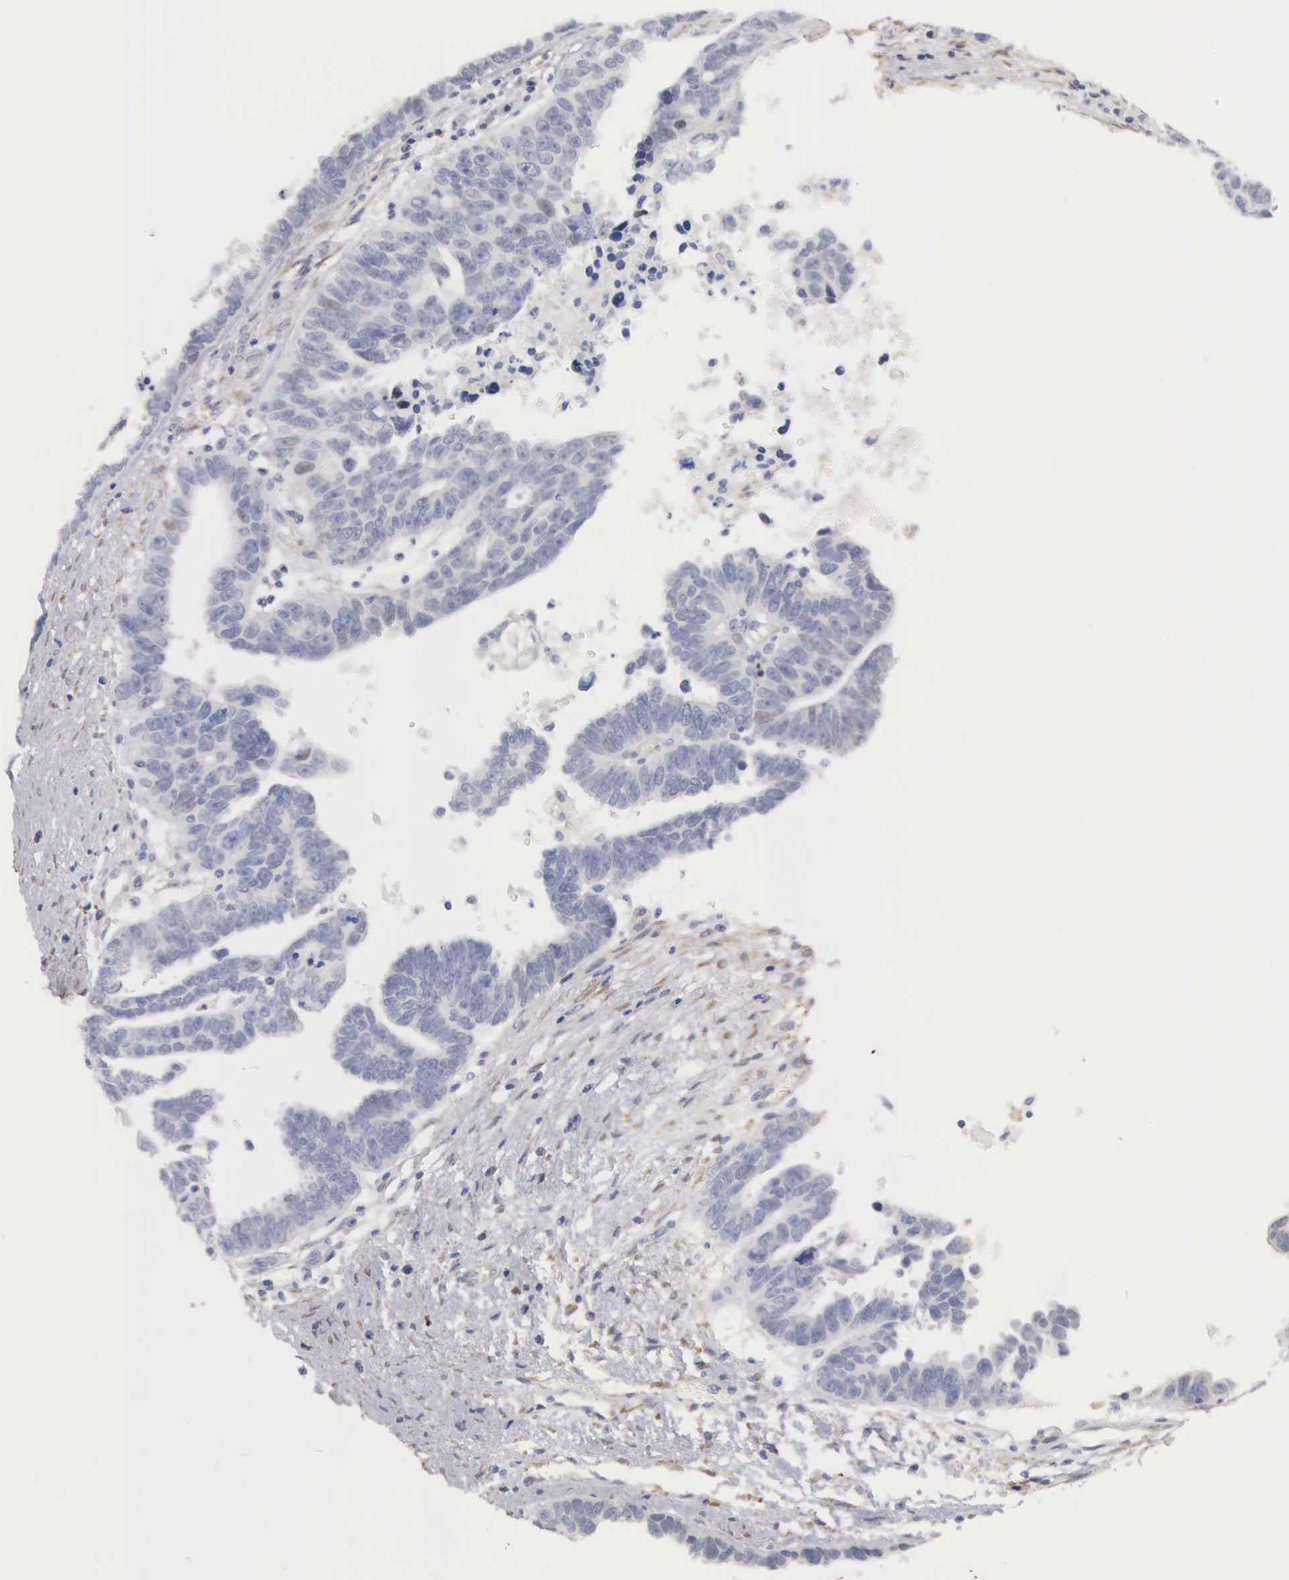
{"staining": {"intensity": "negative", "quantity": "none", "location": "none"}, "tissue": "ovarian cancer", "cell_type": "Tumor cells", "image_type": "cancer", "snomed": [{"axis": "morphology", "description": "Carcinoma, endometroid"}, {"axis": "morphology", "description": "Cystadenocarcinoma, serous, NOS"}, {"axis": "topography", "description": "Ovary"}], "caption": "Tumor cells show no significant protein expression in ovarian endometroid carcinoma.", "gene": "ELFN2", "patient": {"sex": "female", "age": 45}}